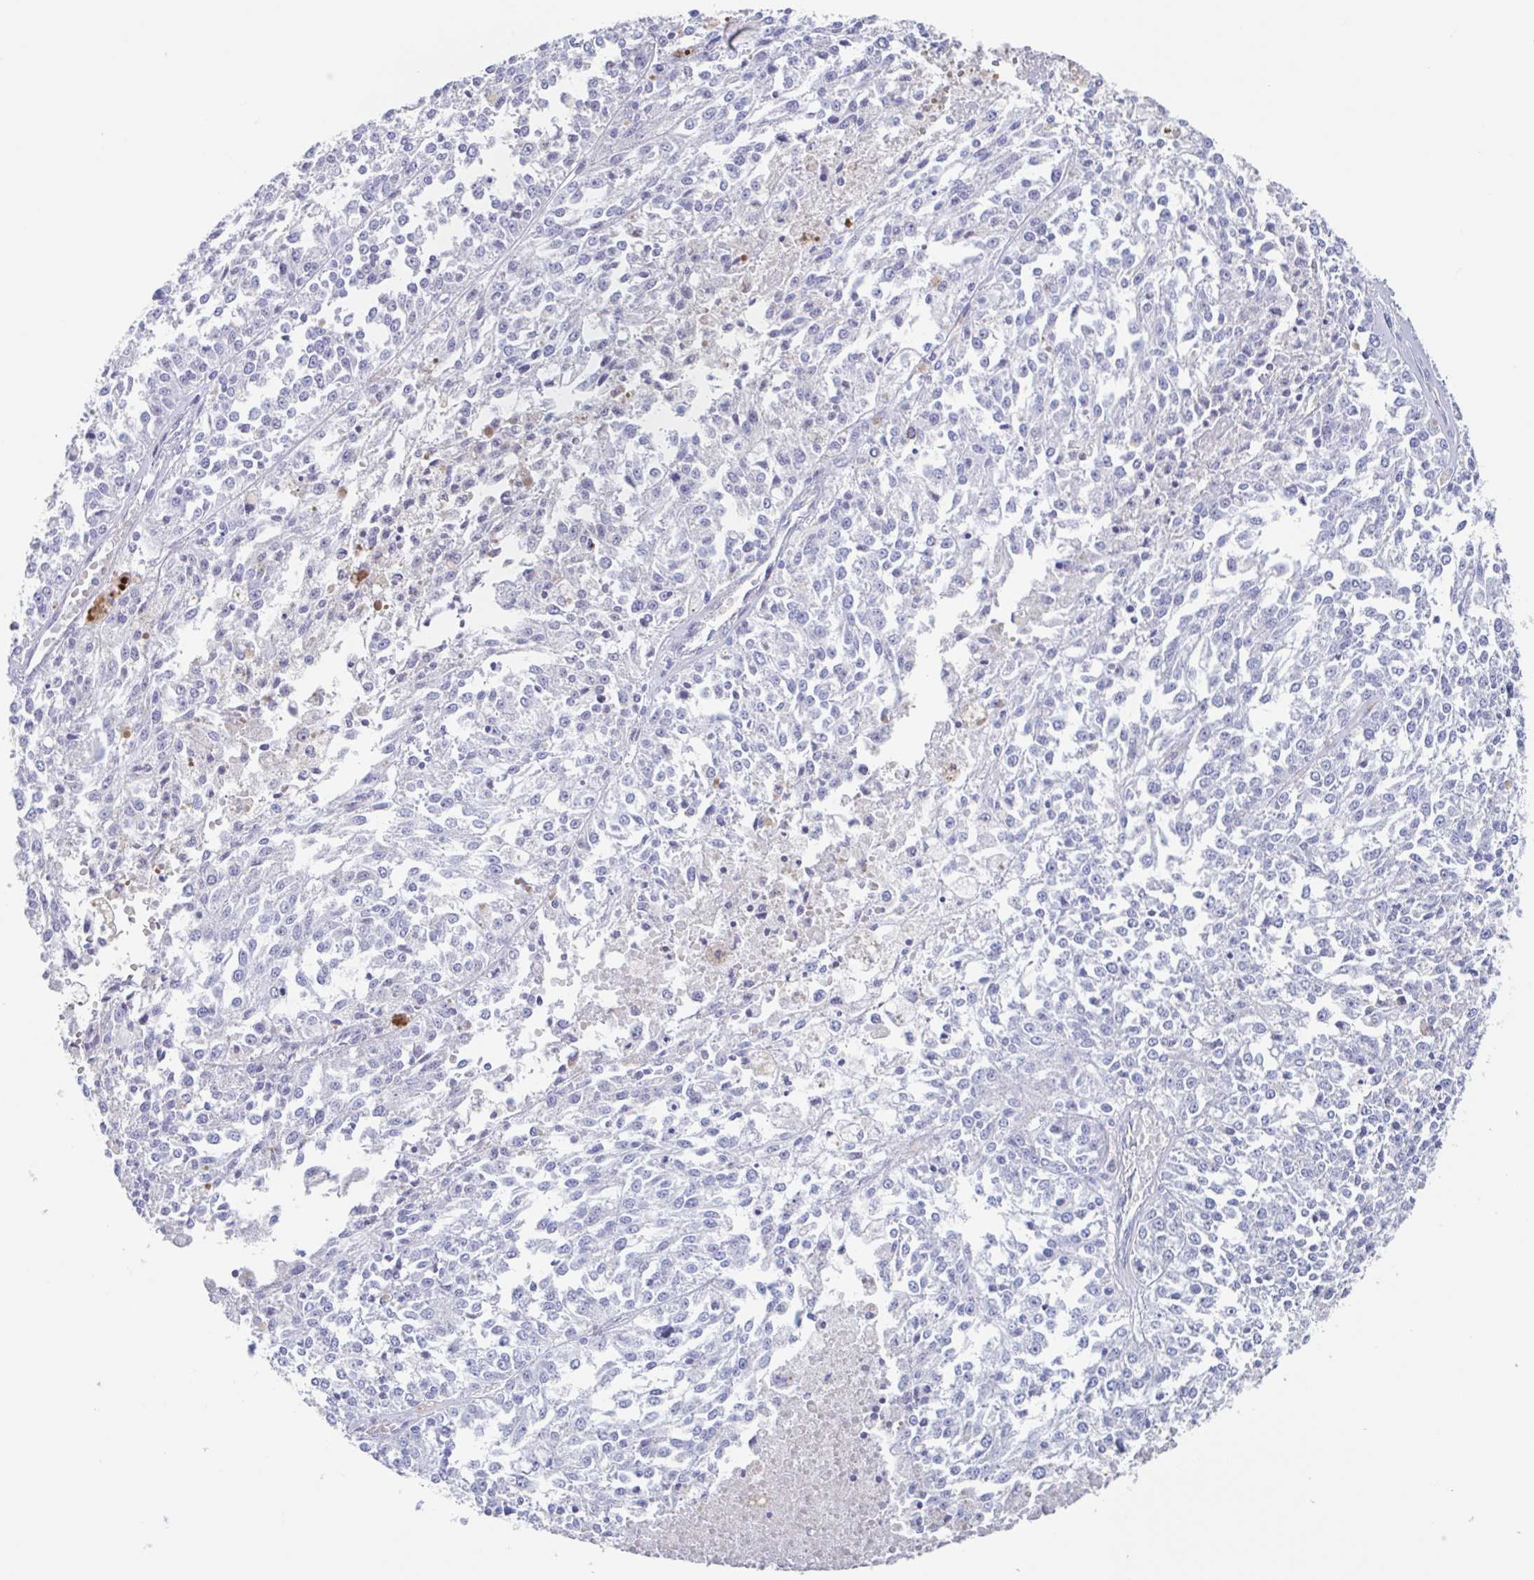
{"staining": {"intensity": "negative", "quantity": "none", "location": "none"}, "tissue": "melanoma", "cell_type": "Tumor cells", "image_type": "cancer", "snomed": [{"axis": "morphology", "description": "Malignant melanoma, NOS"}, {"axis": "topography", "description": "Skin"}], "caption": "This image is of melanoma stained with immunohistochemistry (IHC) to label a protein in brown with the nuclei are counter-stained blue. There is no staining in tumor cells.", "gene": "NOXRED1", "patient": {"sex": "female", "age": 64}}